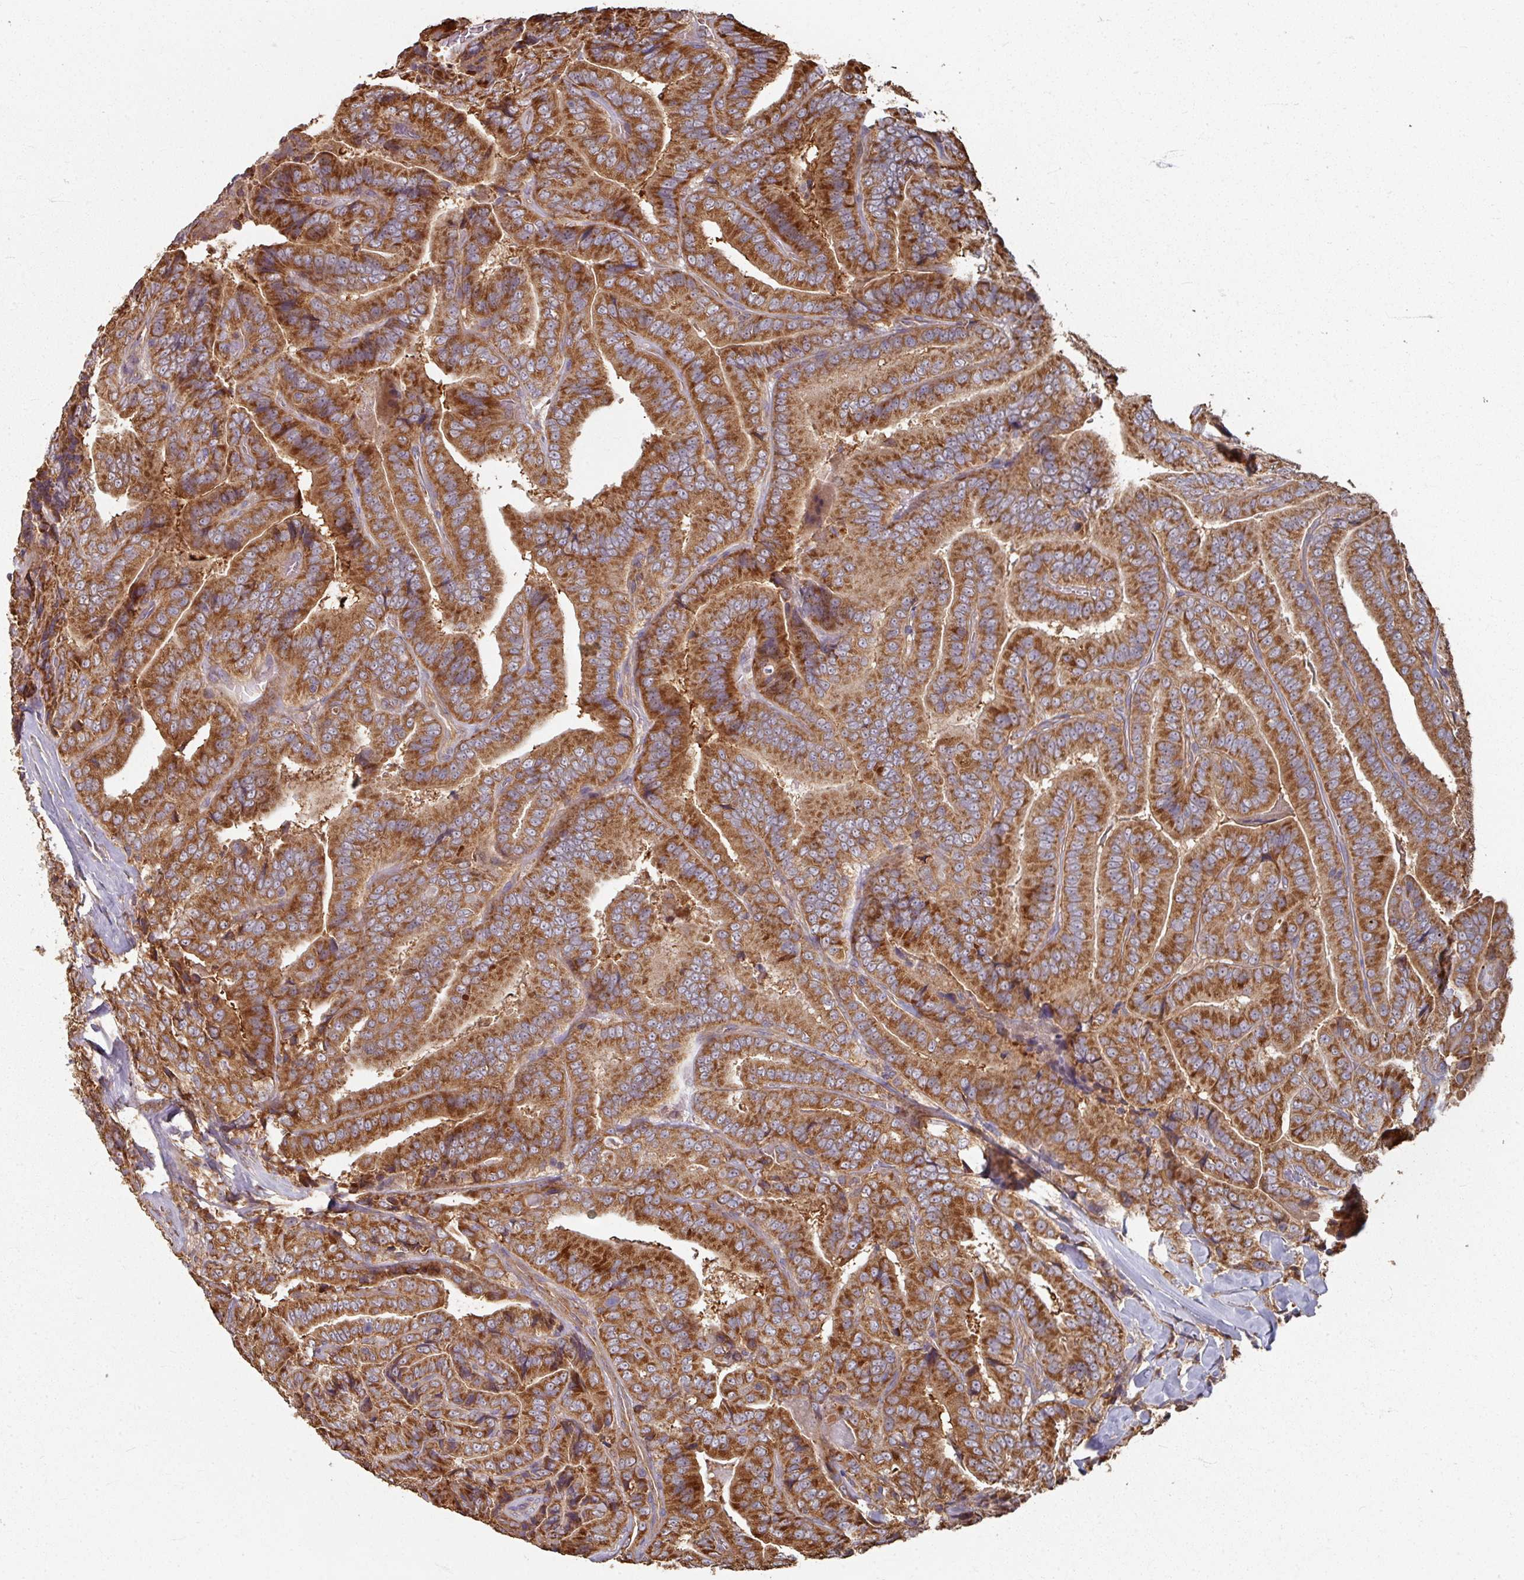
{"staining": {"intensity": "strong", "quantity": ">75%", "location": "cytoplasmic/membranous"}, "tissue": "thyroid cancer", "cell_type": "Tumor cells", "image_type": "cancer", "snomed": [{"axis": "morphology", "description": "Papillary adenocarcinoma, NOS"}, {"axis": "topography", "description": "Thyroid gland"}], "caption": "Thyroid cancer (papillary adenocarcinoma) stained with DAB (3,3'-diaminobenzidine) immunohistochemistry (IHC) shows high levels of strong cytoplasmic/membranous expression in approximately >75% of tumor cells. (Stains: DAB in brown, nuclei in blue, Microscopy: brightfield microscopy at high magnification).", "gene": "CCDC68", "patient": {"sex": "male", "age": 61}}